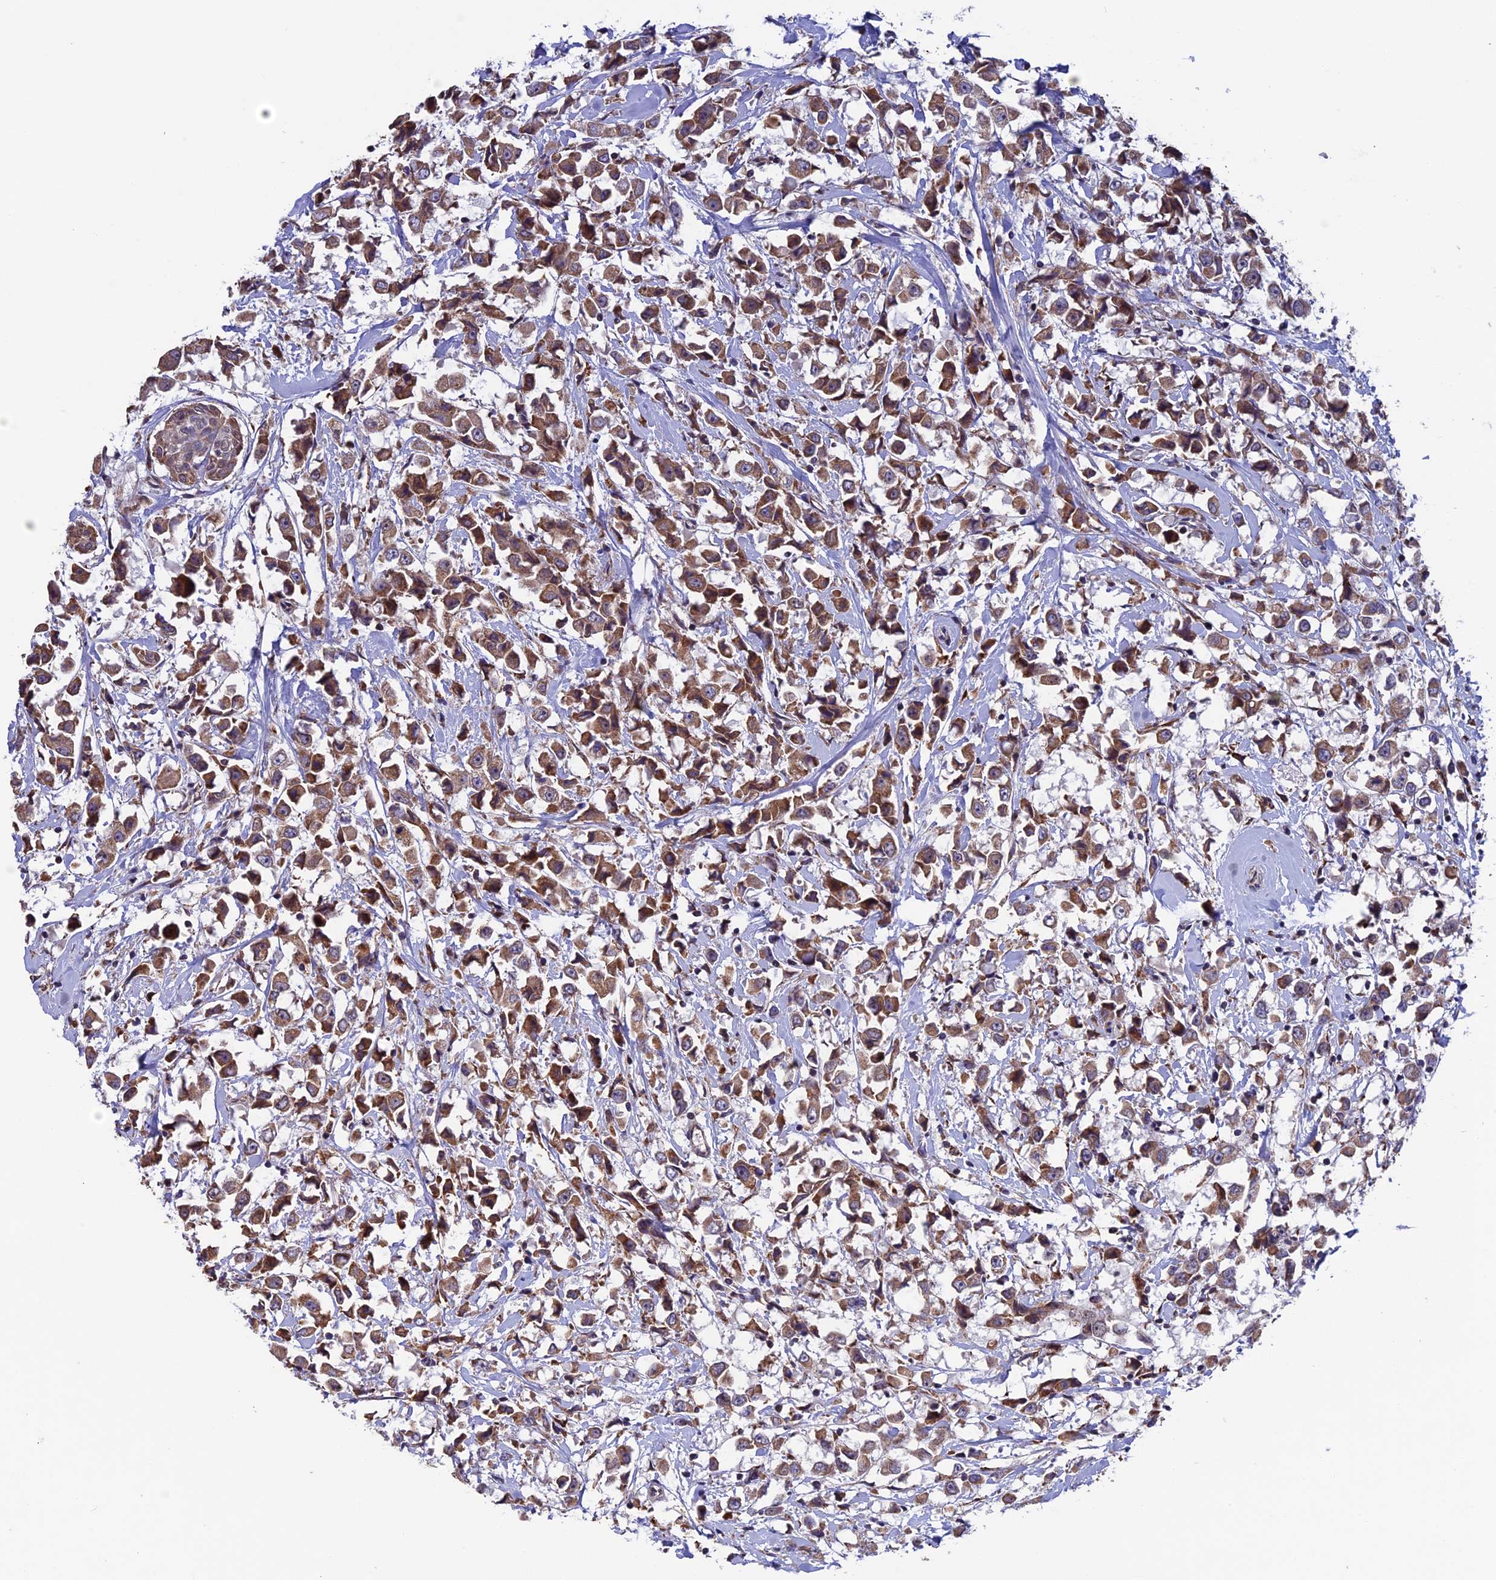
{"staining": {"intensity": "moderate", "quantity": ">75%", "location": "cytoplasmic/membranous"}, "tissue": "breast cancer", "cell_type": "Tumor cells", "image_type": "cancer", "snomed": [{"axis": "morphology", "description": "Duct carcinoma"}, {"axis": "topography", "description": "Breast"}], "caption": "Breast cancer was stained to show a protein in brown. There is medium levels of moderate cytoplasmic/membranous positivity in about >75% of tumor cells.", "gene": "RNF17", "patient": {"sex": "female", "age": 61}}